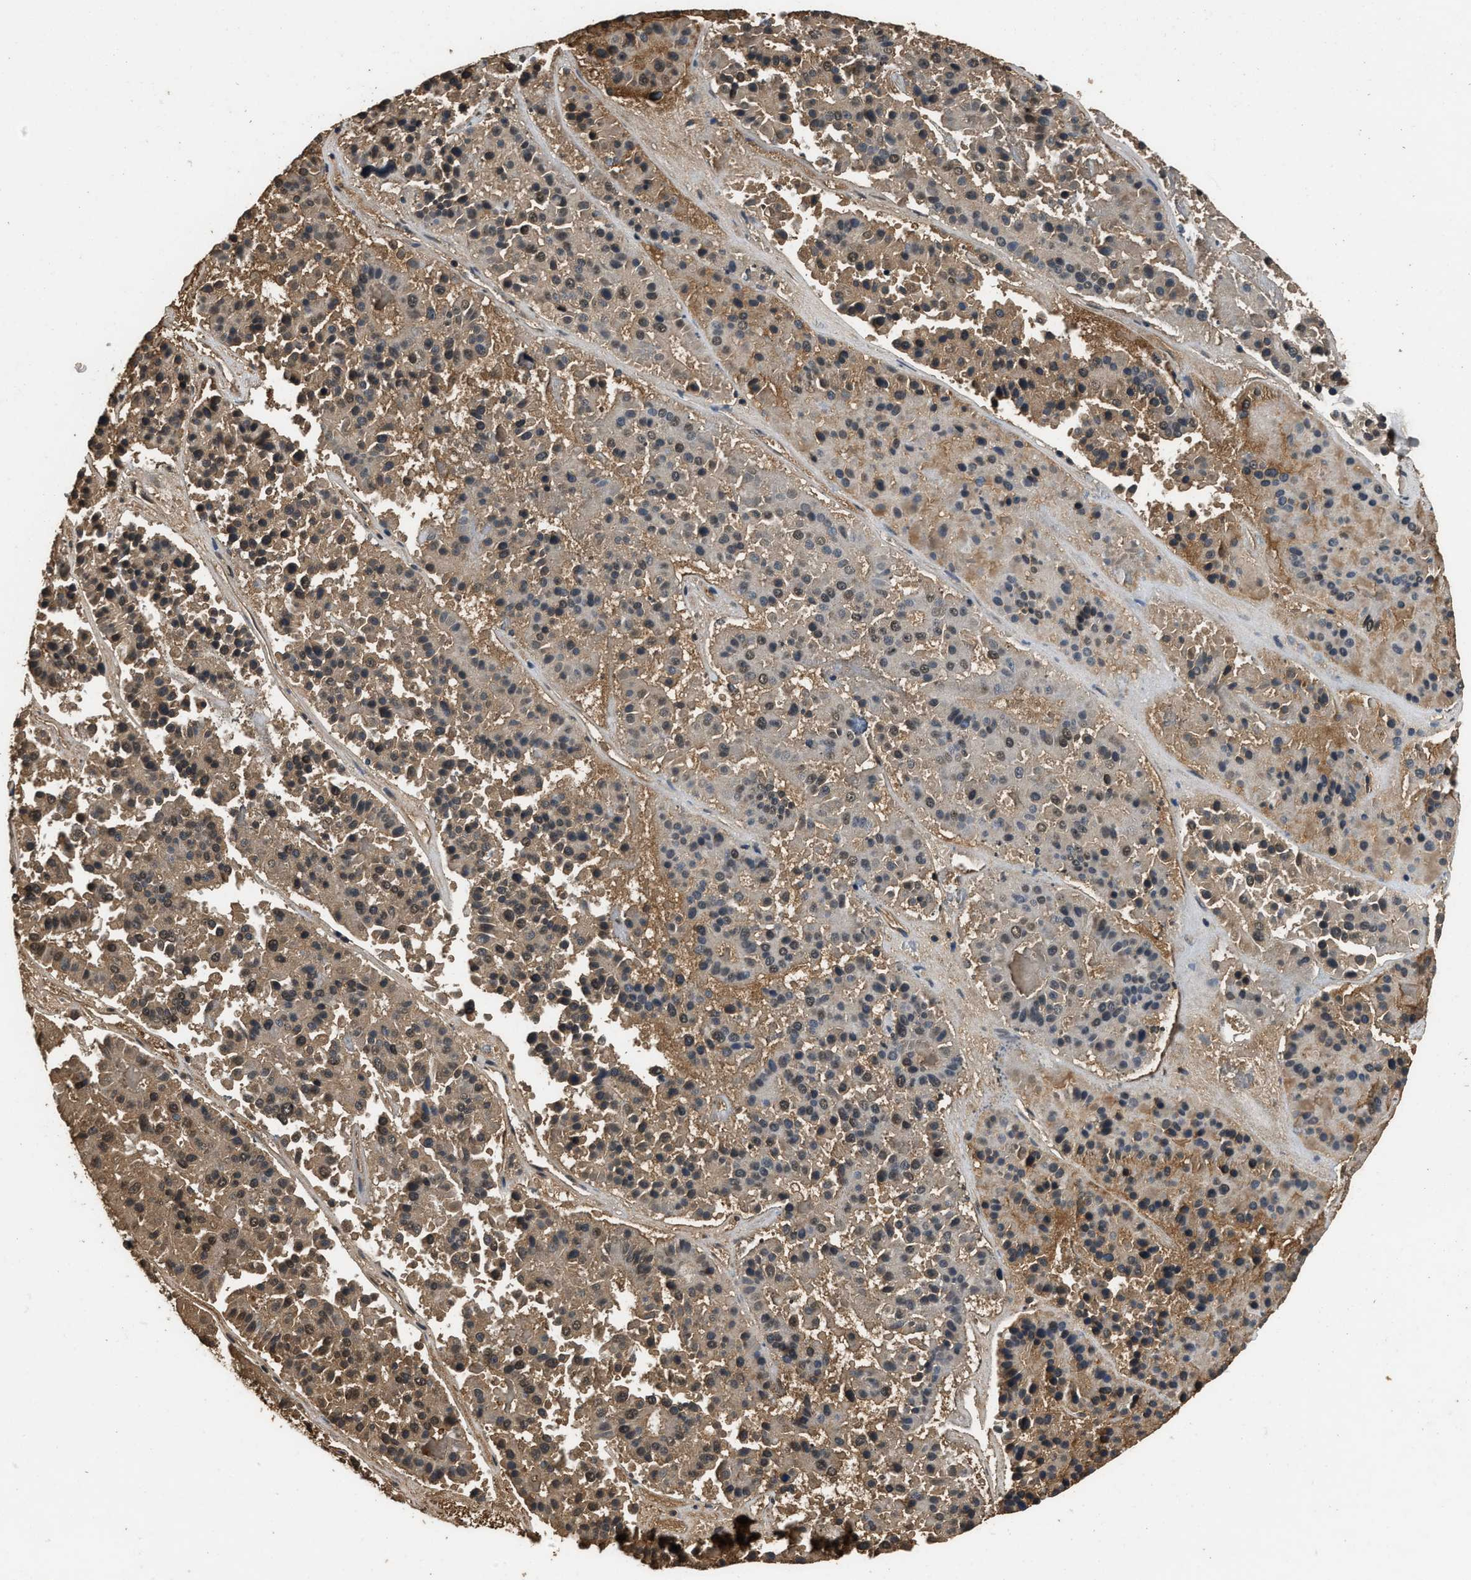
{"staining": {"intensity": "moderate", "quantity": ">75%", "location": "cytoplasmic/membranous"}, "tissue": "pancreatic cancer", "cell_type": "Tumor cells", "image_type": "cancer", "snomed": [{"axis": "morphology", "description": "Adenocarcinoma, NOS"}, {"axis": "topography", "description": "Pancreas"}], "caption": "Brown immunohistochemical staining in human pancreatic cancer exhibits moderate cytoplasmic/membranous expression in about >75% of tumor cells.", "gene": "C3", "patient": {"sex": "male", "age": 50}}